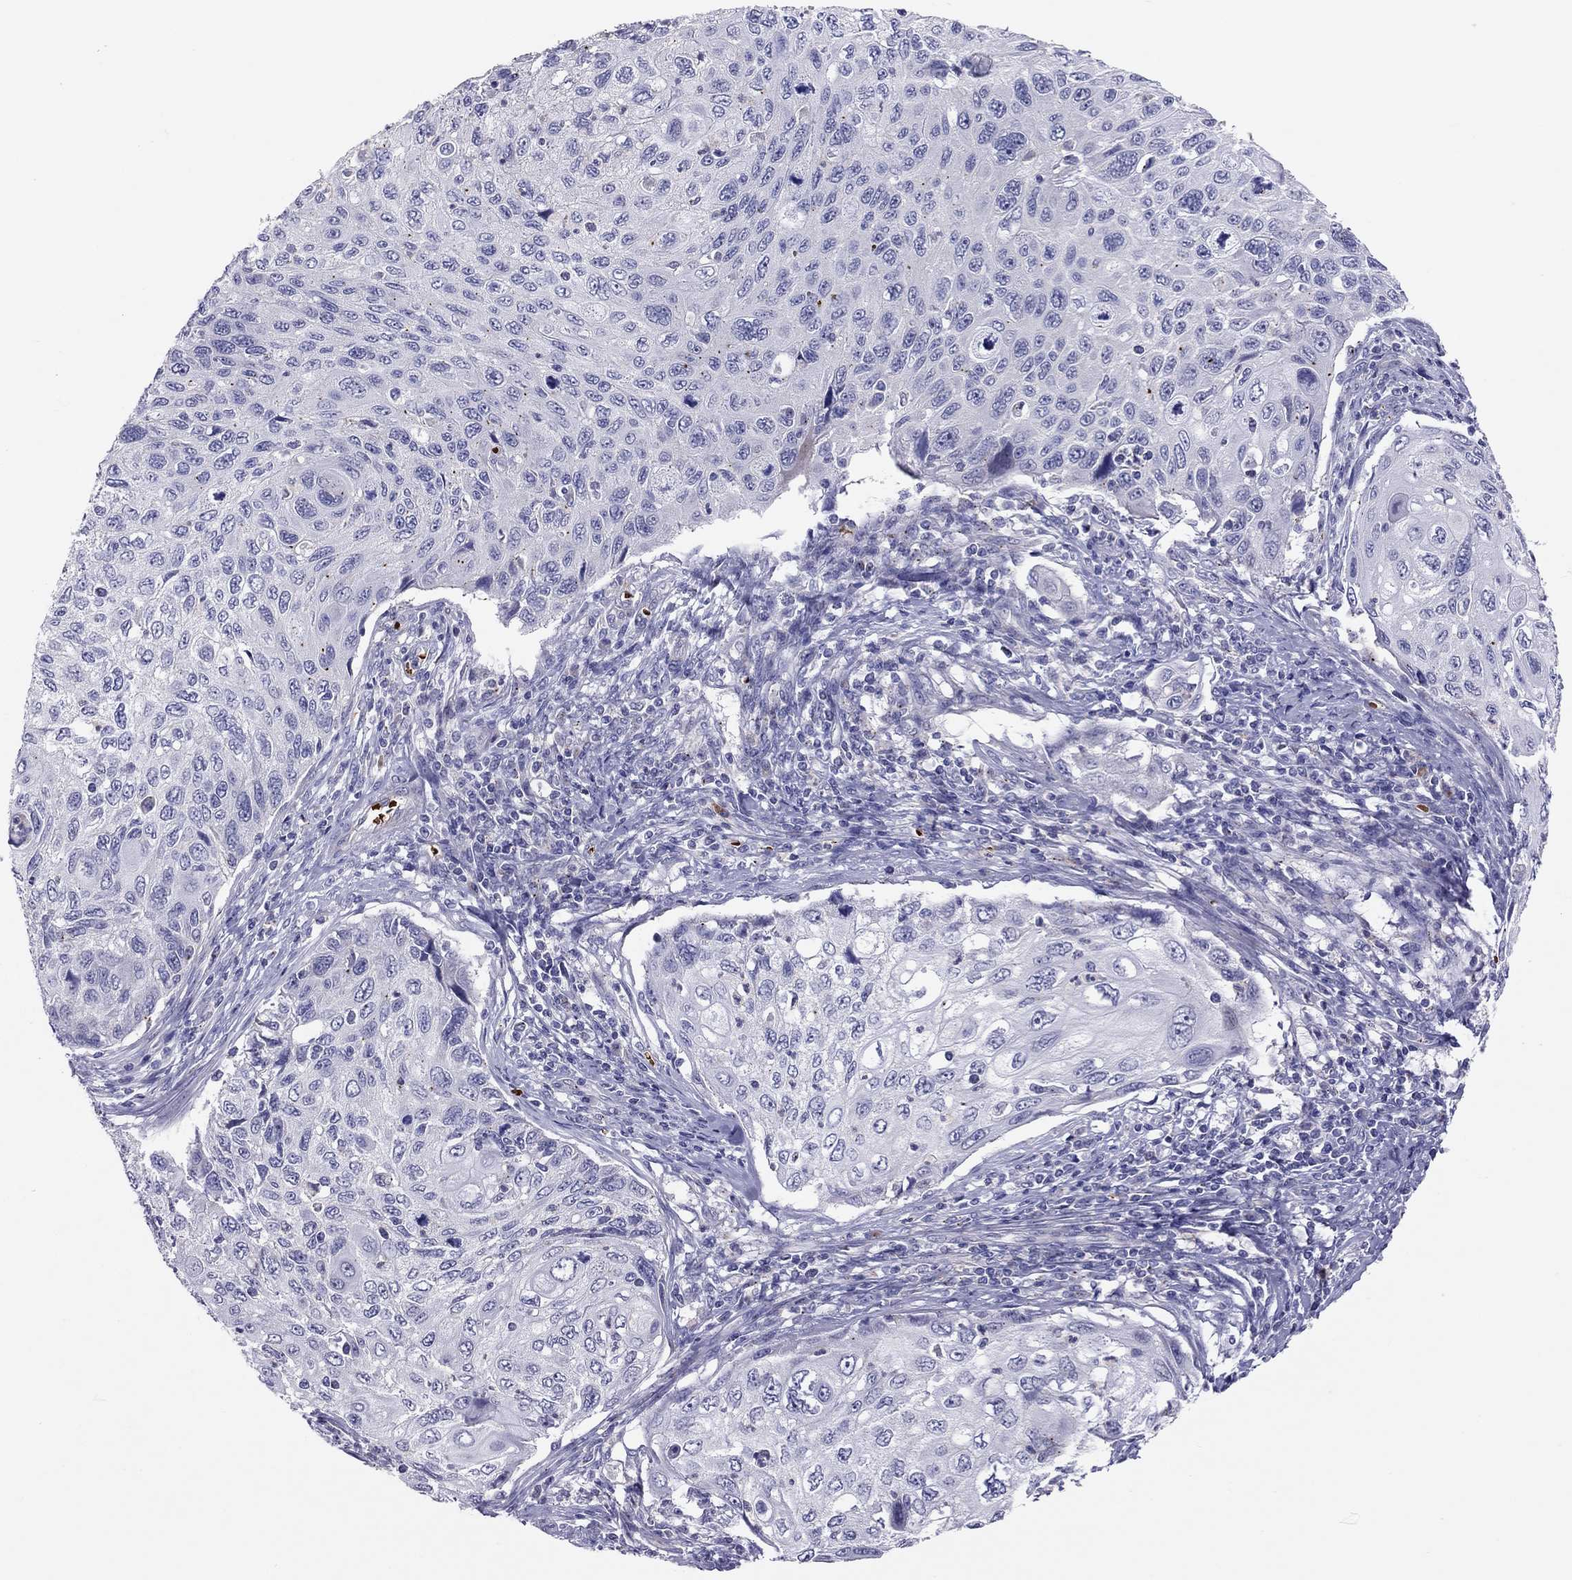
{"staining": {"intensity": "negative", "quantity": "none", "location": "none"}, "tissue": "cervical cancer", "cell_type": "Tumor cells", "image_type": "cancer", "snomed": [{"axis": "morphology", "description": "Squamous cell carcinoma, NOS"}, {"axis": "topography", "description": "Cervix"}], "caption": "Immunohistochemical staining of human squamous cell carcinoma (cervical) displays no significant staining in tumor cells.", "gene": "FRMD1", "patient": {"sex": "female", "age": 70}}